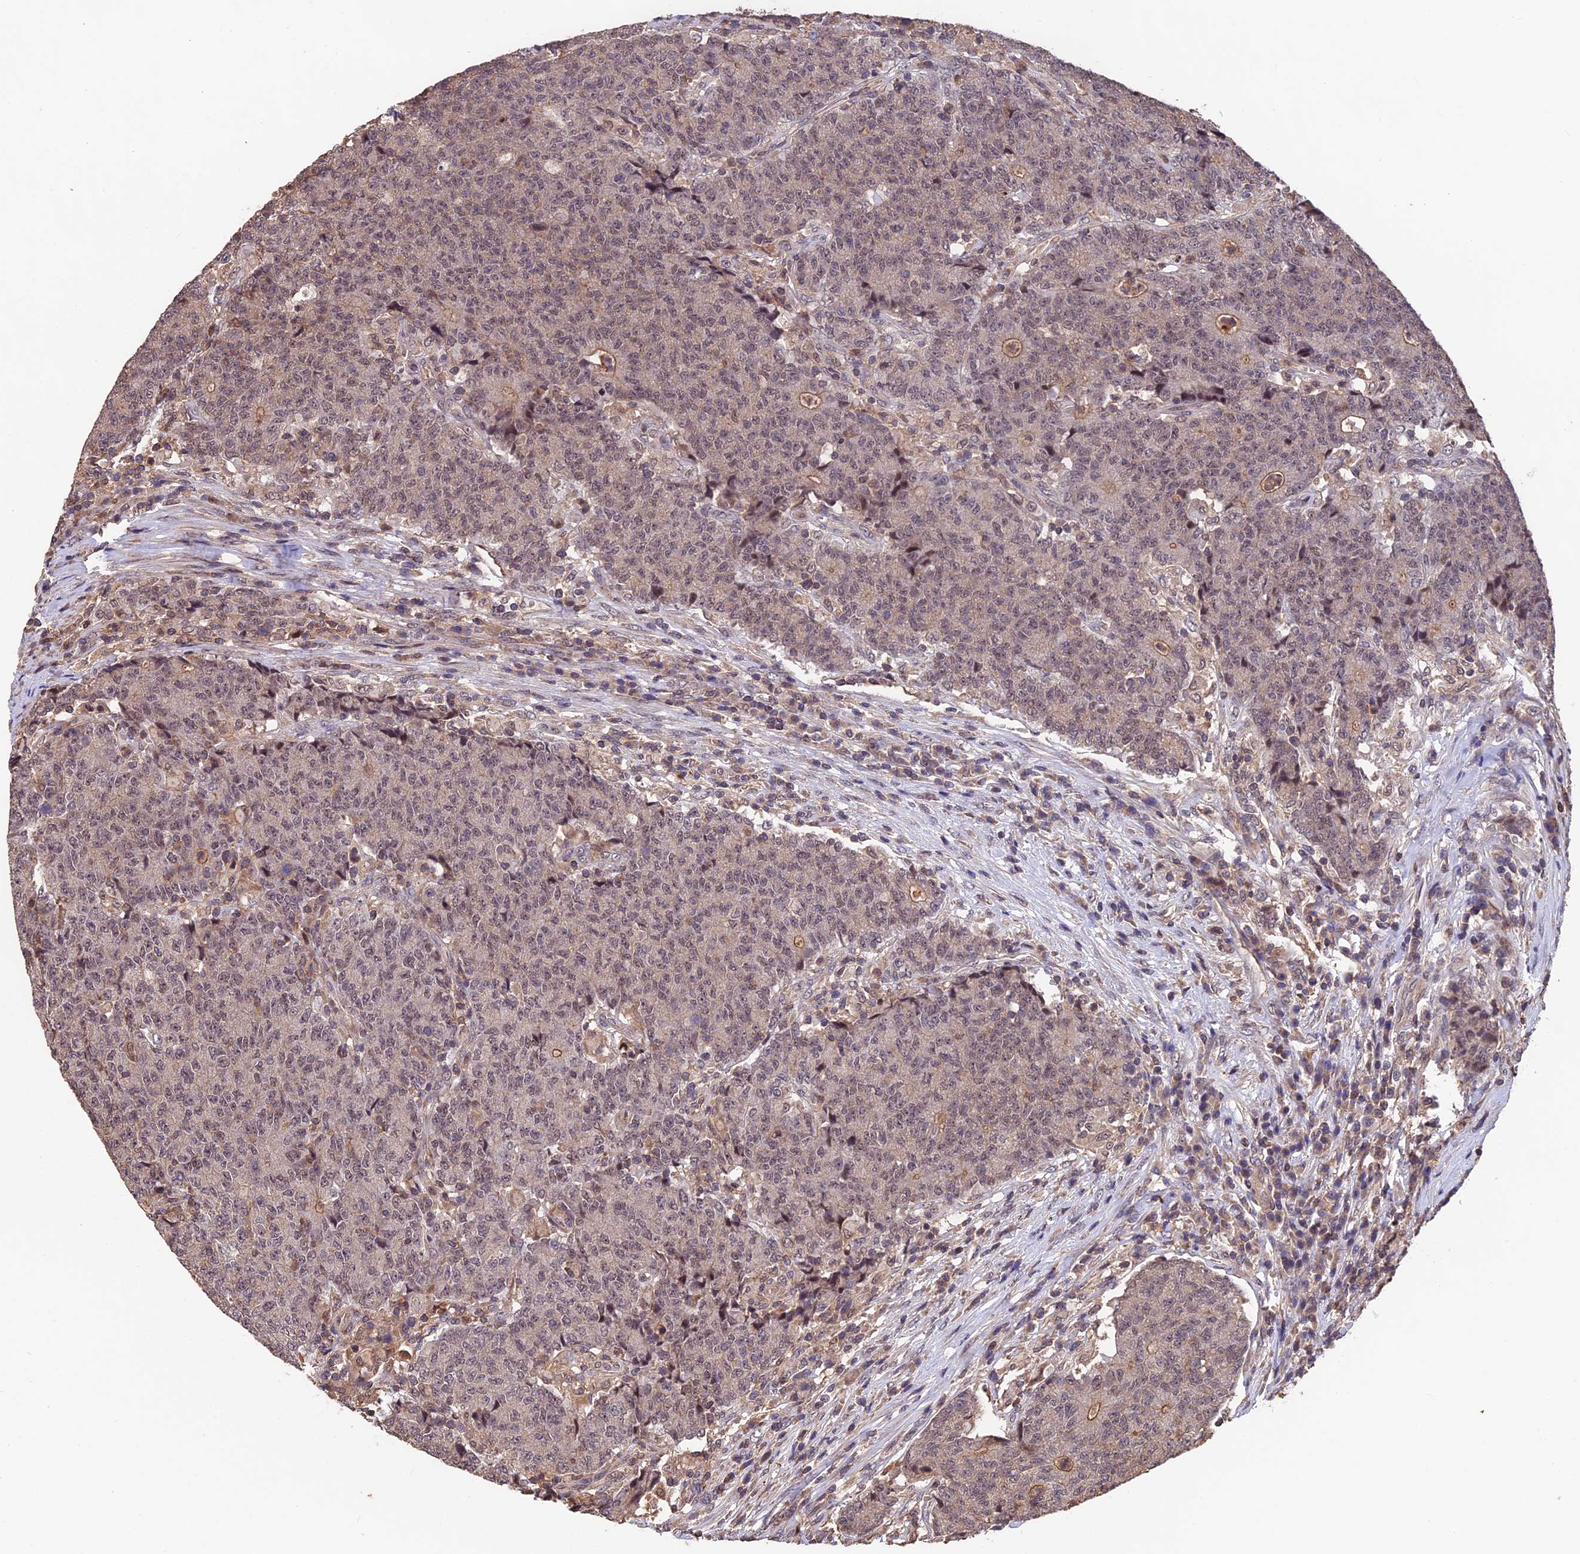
{"staining": {"intensity": "weak", "quantity": "<25%", "location": "cytoplasmic/membranous"}, "tissue": "colorectal cancer", "cell_type": "Tumor cells", "image_type": "cancer", "snomed": [{"axis": "morphology", "description": "Adenocarcinoma, NOS"}, {"axis": "topography", "description": "Colon"}], "caption": "Adenocarcinoma (colorectal) was stained to show a protein in brown. There is no significant expression in tumor cells. The staining is performed using DAB brown chromogen with nuclei counter-stained in using hematoxylin.", "gene": "PKD2L2", "patient": {"sex": "female", "age": 75}}